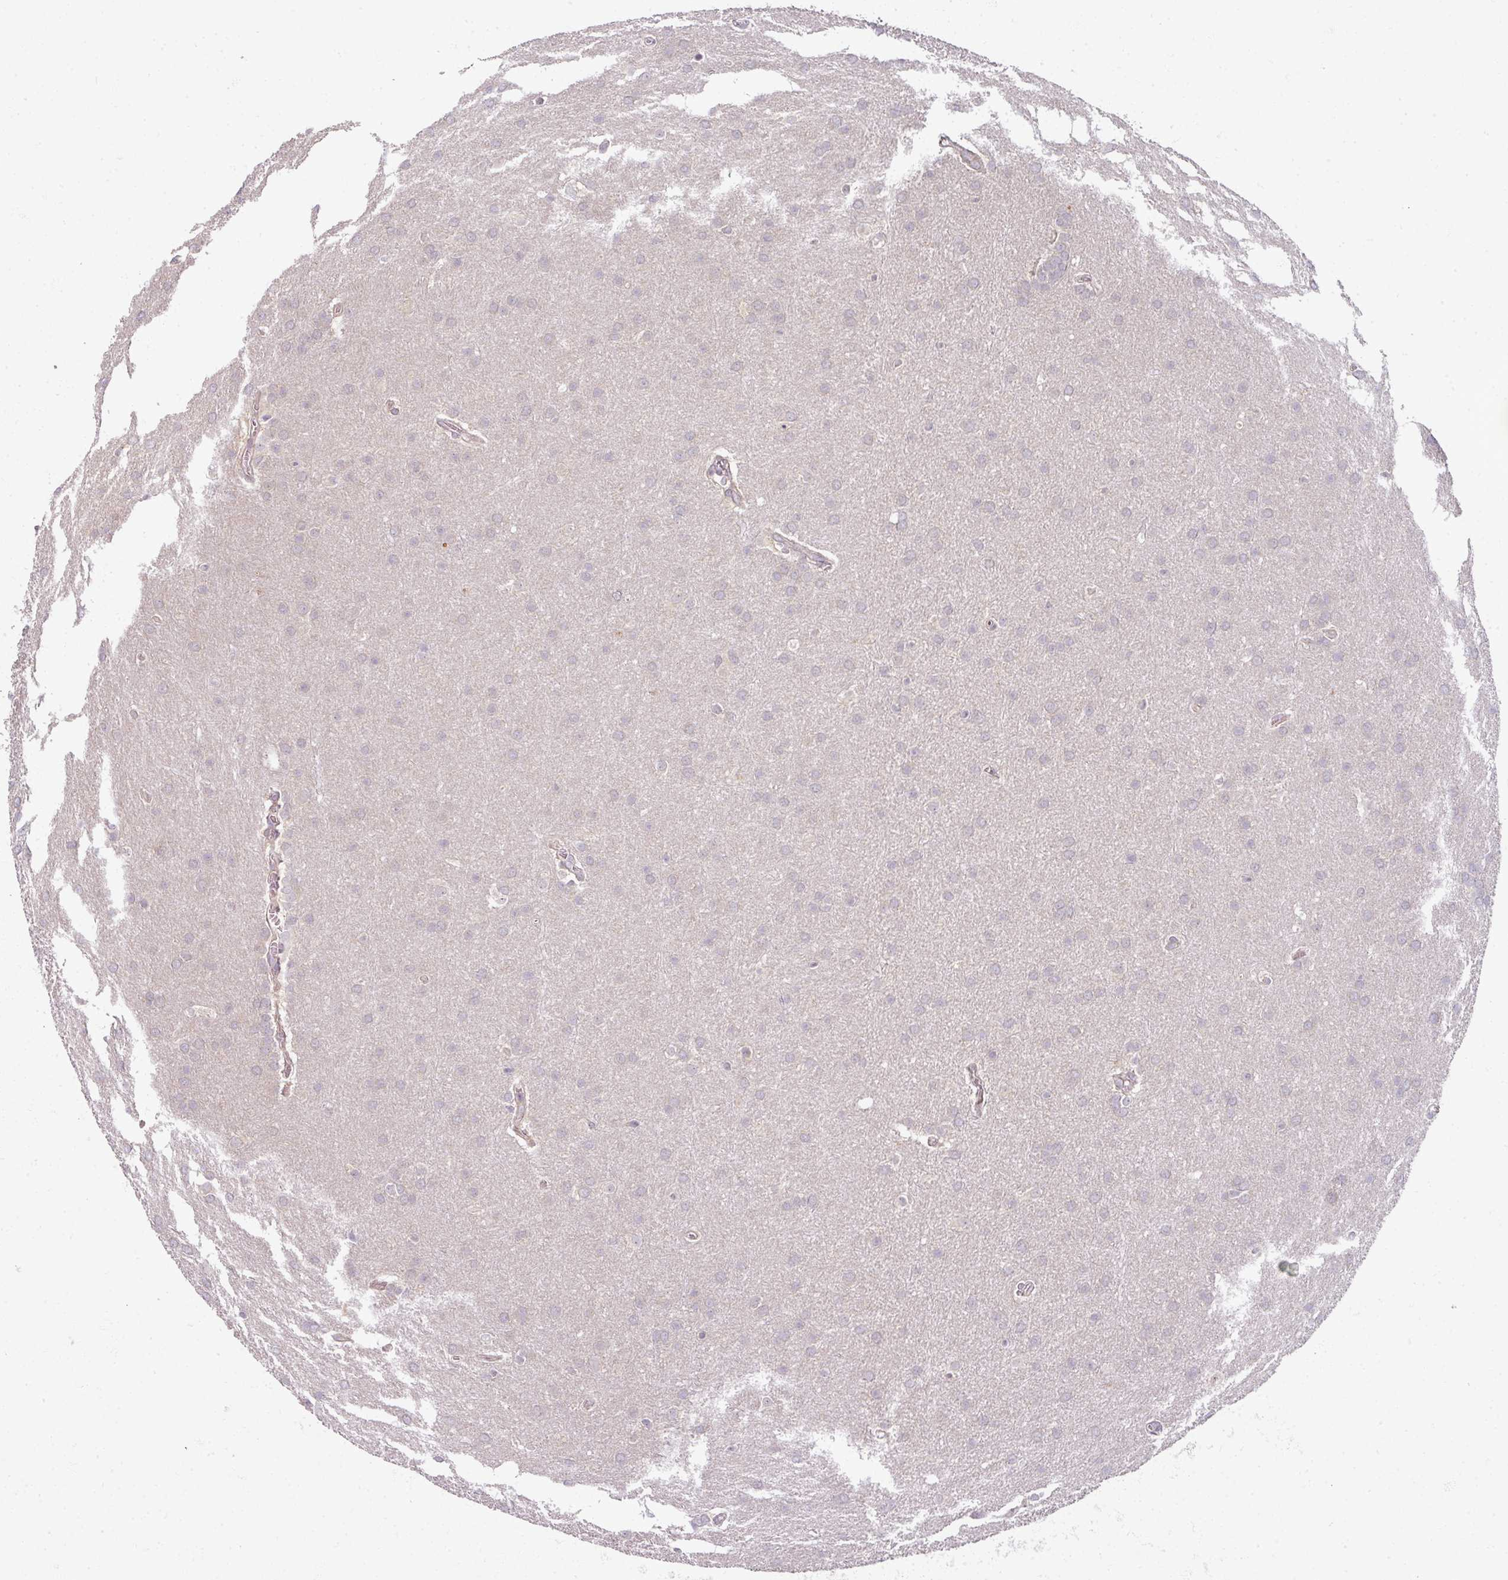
{"staining": {"intensity": "negative", "quantity": "none", "location": "none"}, "tissue": "glioma", "cell_type": "Tumor cells", "image_type": "cancer", "snomed": [{"axis": "morphology", "description": "Glioma, malignant, Low grade"}, {"axis": "topography", "description": "Brain"}], "caption": "Micrograph shows no protein positivity in tumor cells of glioma tissue. (Stains: DAB immunohistochemistry with hematoxylin counter stain, Microscopy: brightfield microscopy at high magnification).", "gene": "MYMK", "patient": {"sex": "female", "age": 32}}